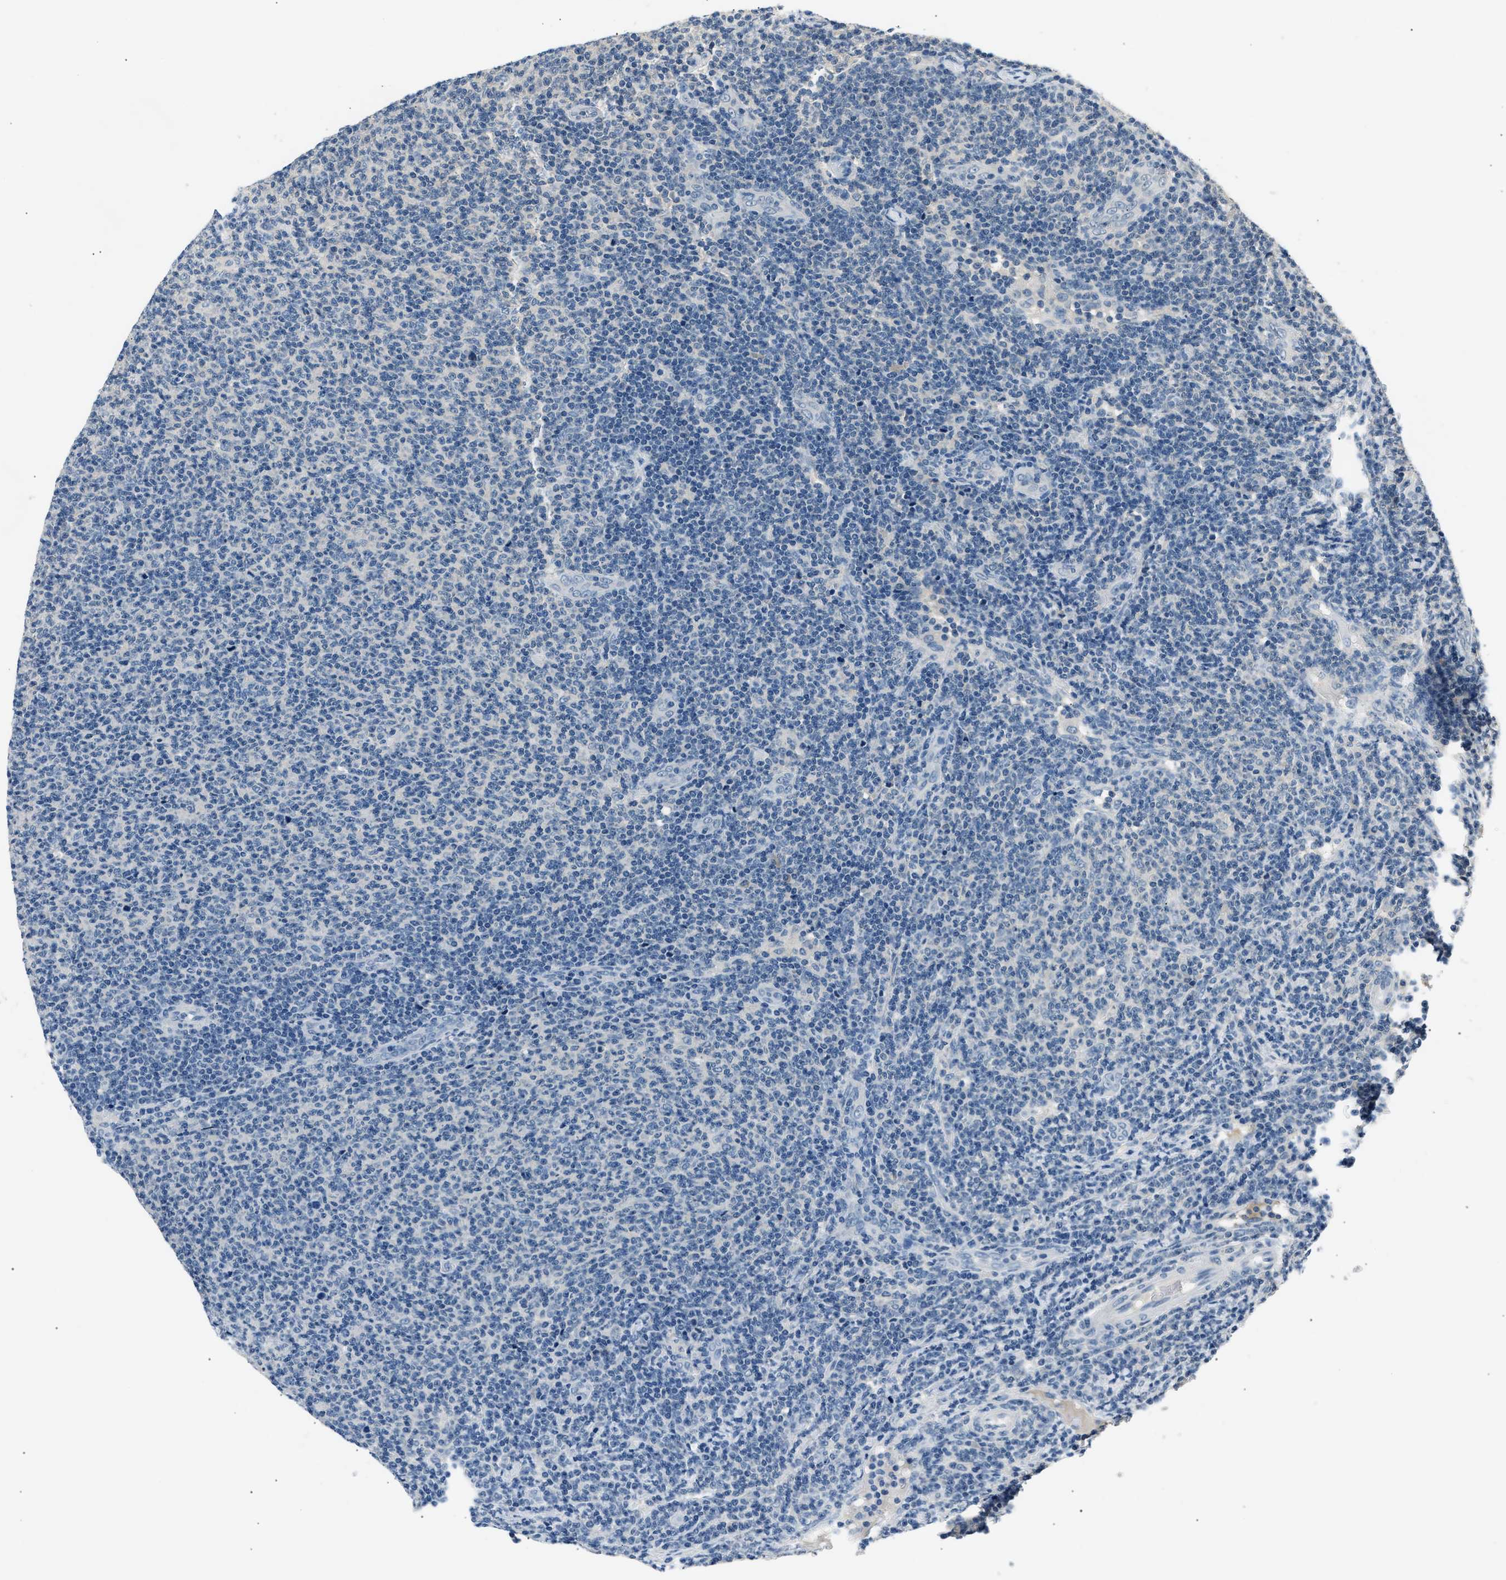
{"staining": {"intensity": "negative", "quantity": "none", "location": "none"}, "tissue": "lymphoma", "cell_type": "Tumor cells", "image_type": "cancer", "snomed": [{"axis": "morphology", "description": "Malignant lymphoma, non-Hodgkin's type, Low grade"}, {"axis": "topography", "description": "Lymph node"}], "caption": "Tumor cells are negative for brown protein staining in lymphoma. The staining was performed using DAB to visualize the protein expression in brown, while the nuclei were stained in blue with hematoxylin (Magnification: 20x).", "gene": "INHA", "patient": {"sex": "male", "age": 66}}